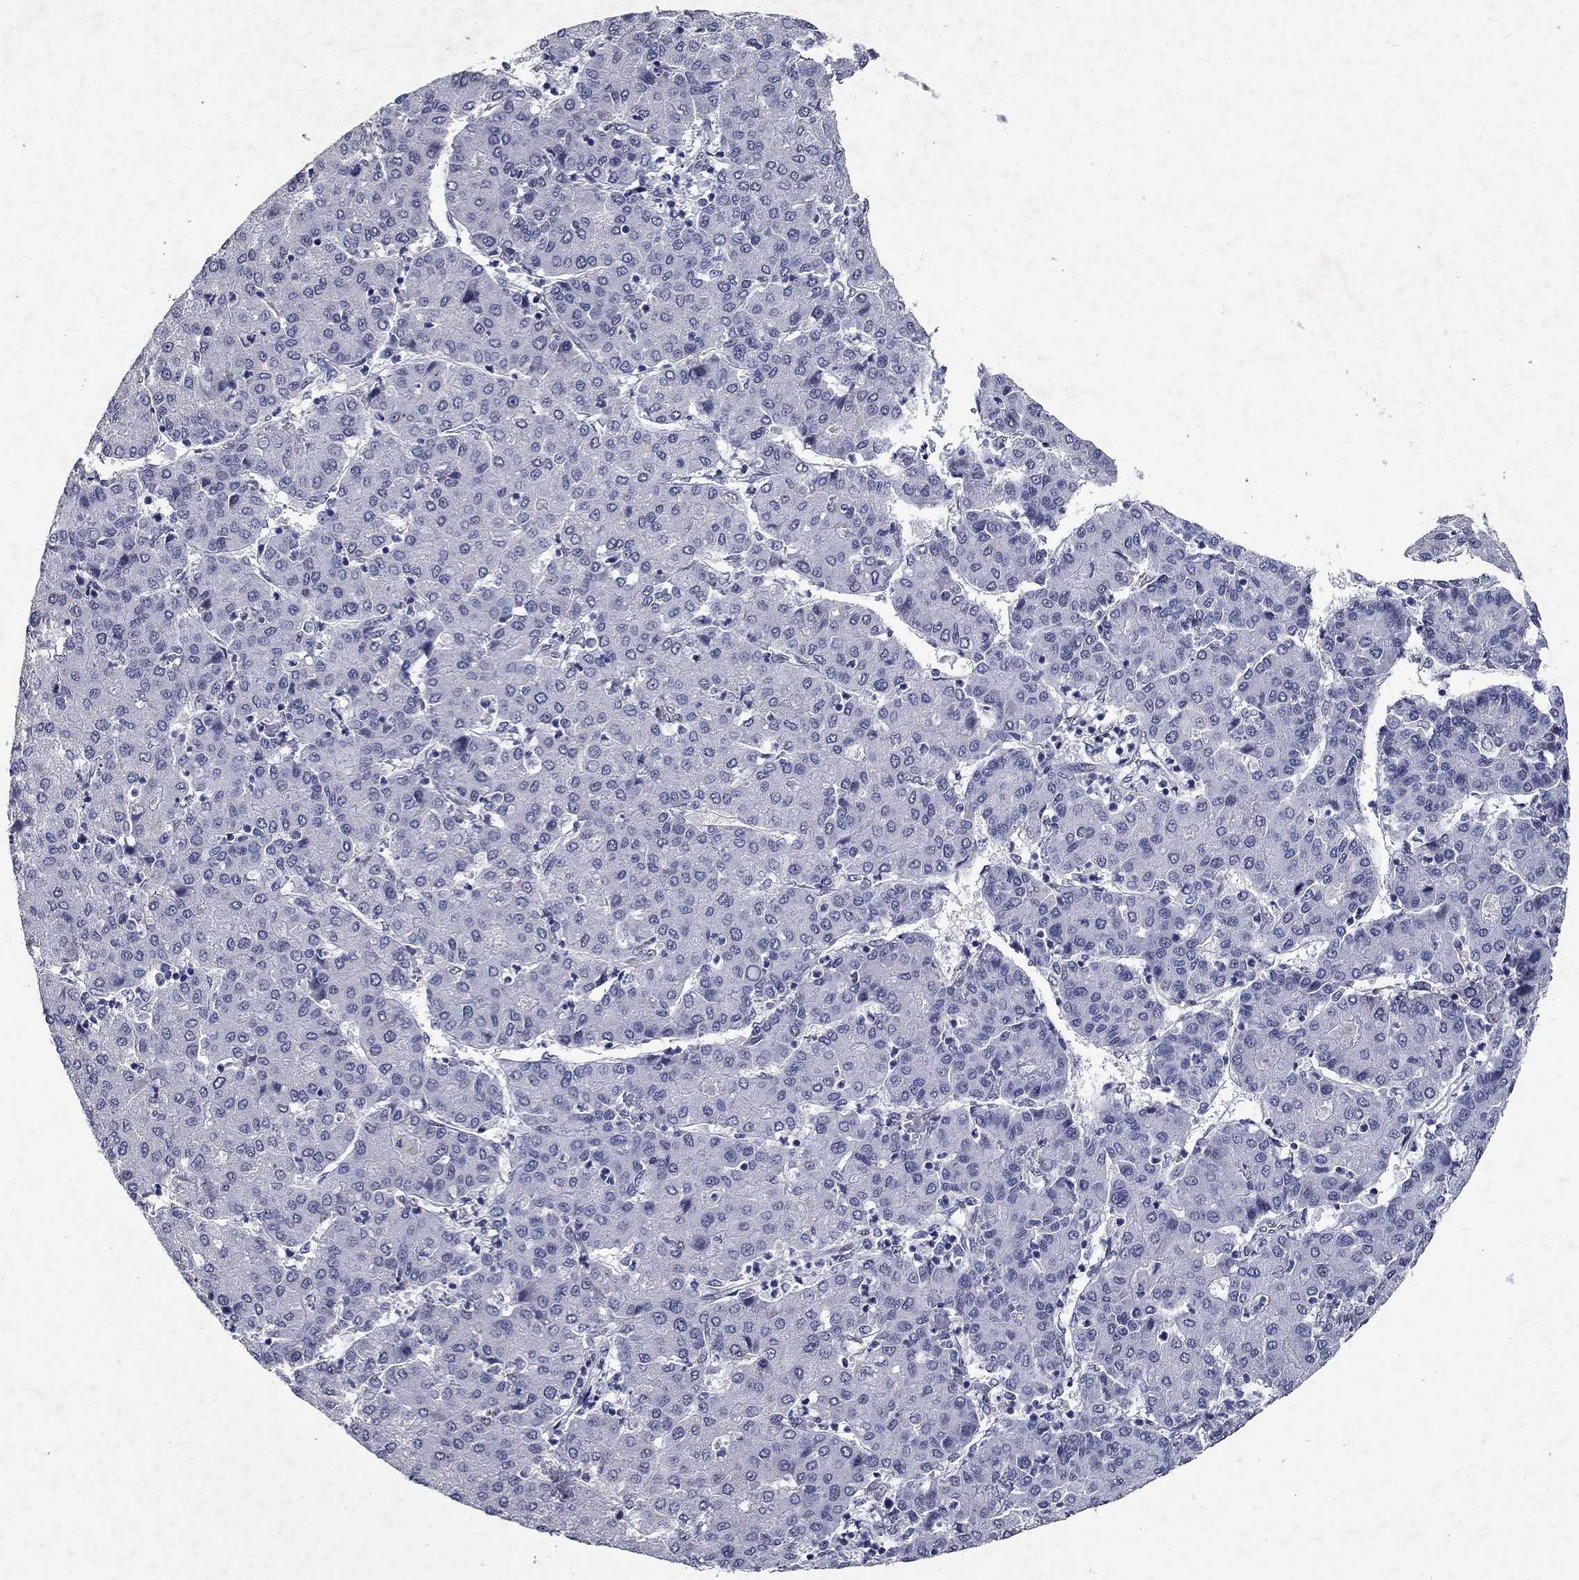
{"staining": {"intensity": "negative", "quantity": "none", "location": "none"}, "tissue": "liver cancer", "cell_type": "Tumor cells", "image_type": "cancer", "snomed": [{"axis": "morphology", "description": "Carcinoma, Hepatocellular, NOS"}, {"axis": "topography", "description": "Liver"}], "caption": "DAB immunohistochemical staining of liver cancer (hepatocellular carcinoma) reveals no significant expression in tumor cells. The staining was performed using DAB to visualize the protein expression in brown, while the nuclei were stained in blue with hematoxylin (Magnification: 20x).", "gene": "RBFOX1", "patient": {"sex": "male", "age": 65}}